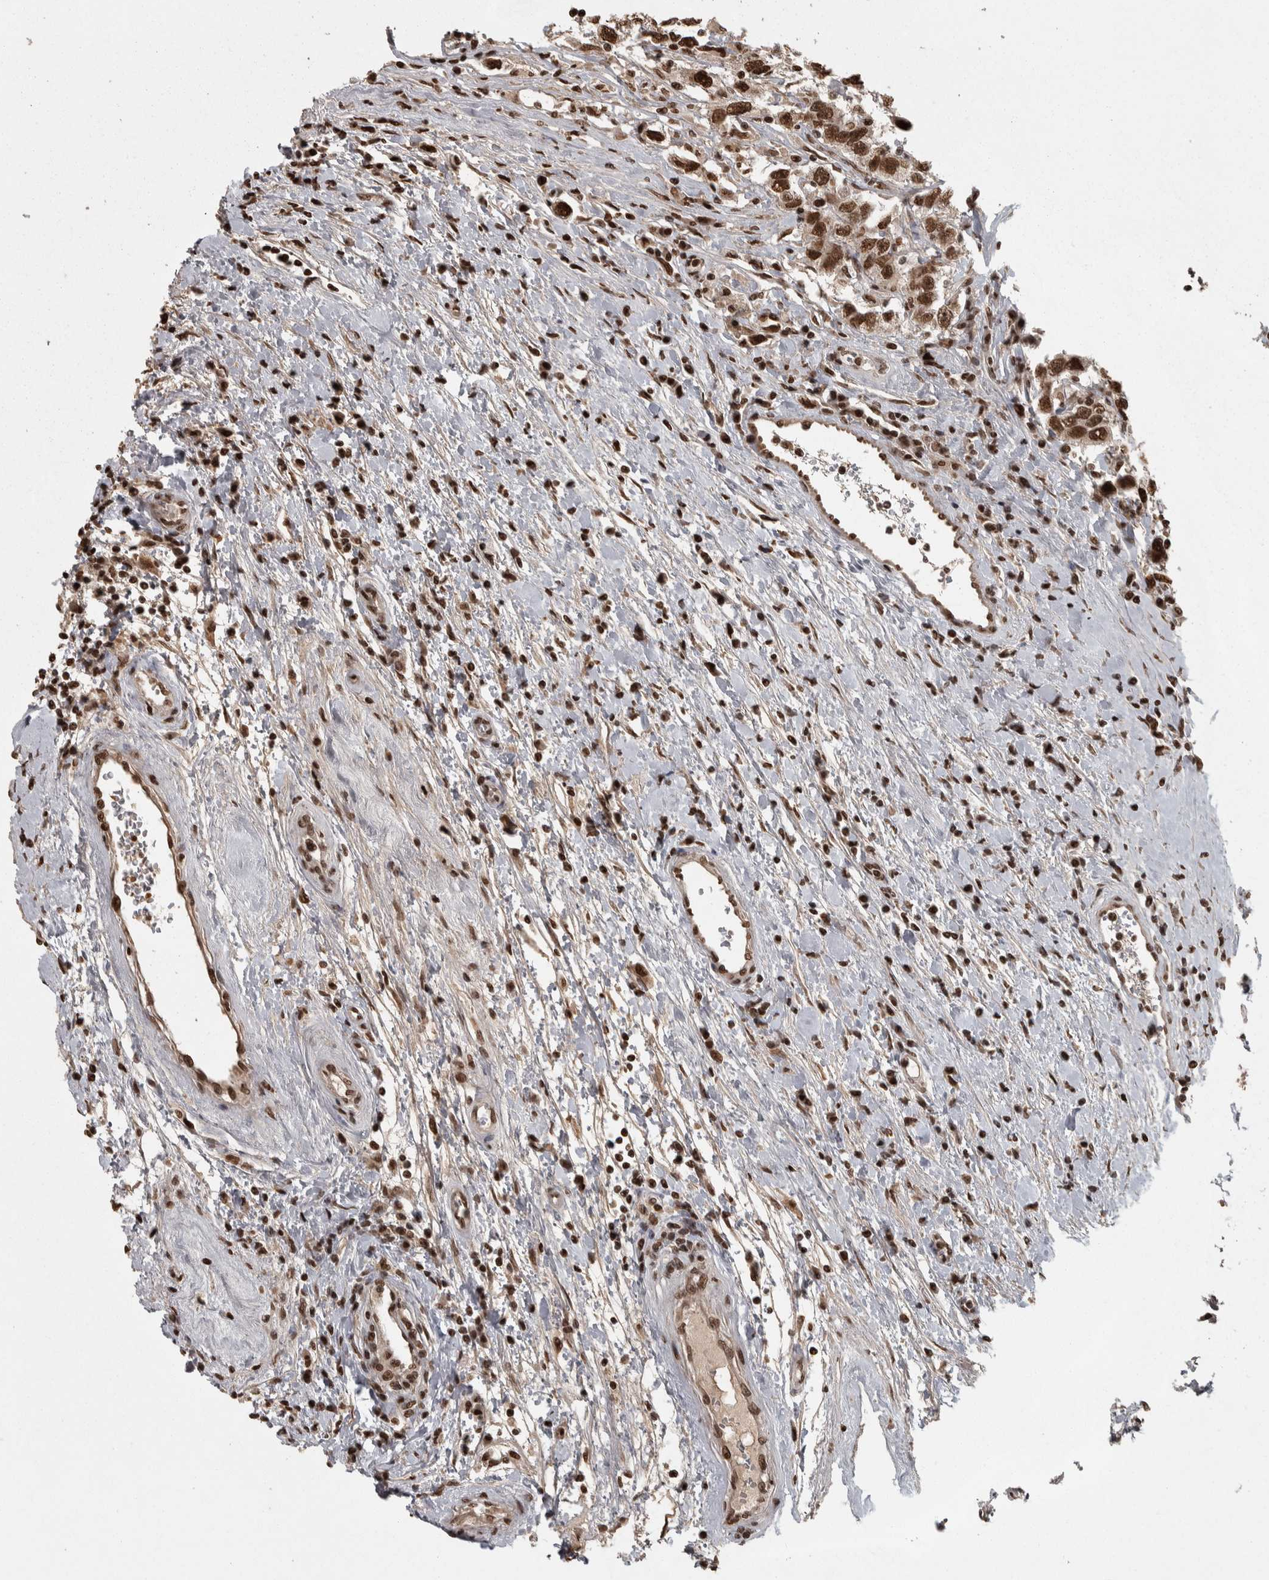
{"staining": {"intensity": "strong", "quantity": ">75%", "location": "nuclear"}, "tissue": "testis cancer", "cell_type": "Tumor cells", "image_type": "cancer", "snomed": [{"axis": "morphology", "description": "Seminoma, NOS"}, {"axis": "topography", "description": "Testis"}], "caption": "Testis cancer stained with DAB IHC shows high levels of strong nuclear expression in about >75% of tumor cells. Immunohistochemistry (ihc) stains the protein in brown and the nuclei are stained blue.", "gene": "ZFHX4", "patient": {"sex": "male", "age": 41}}